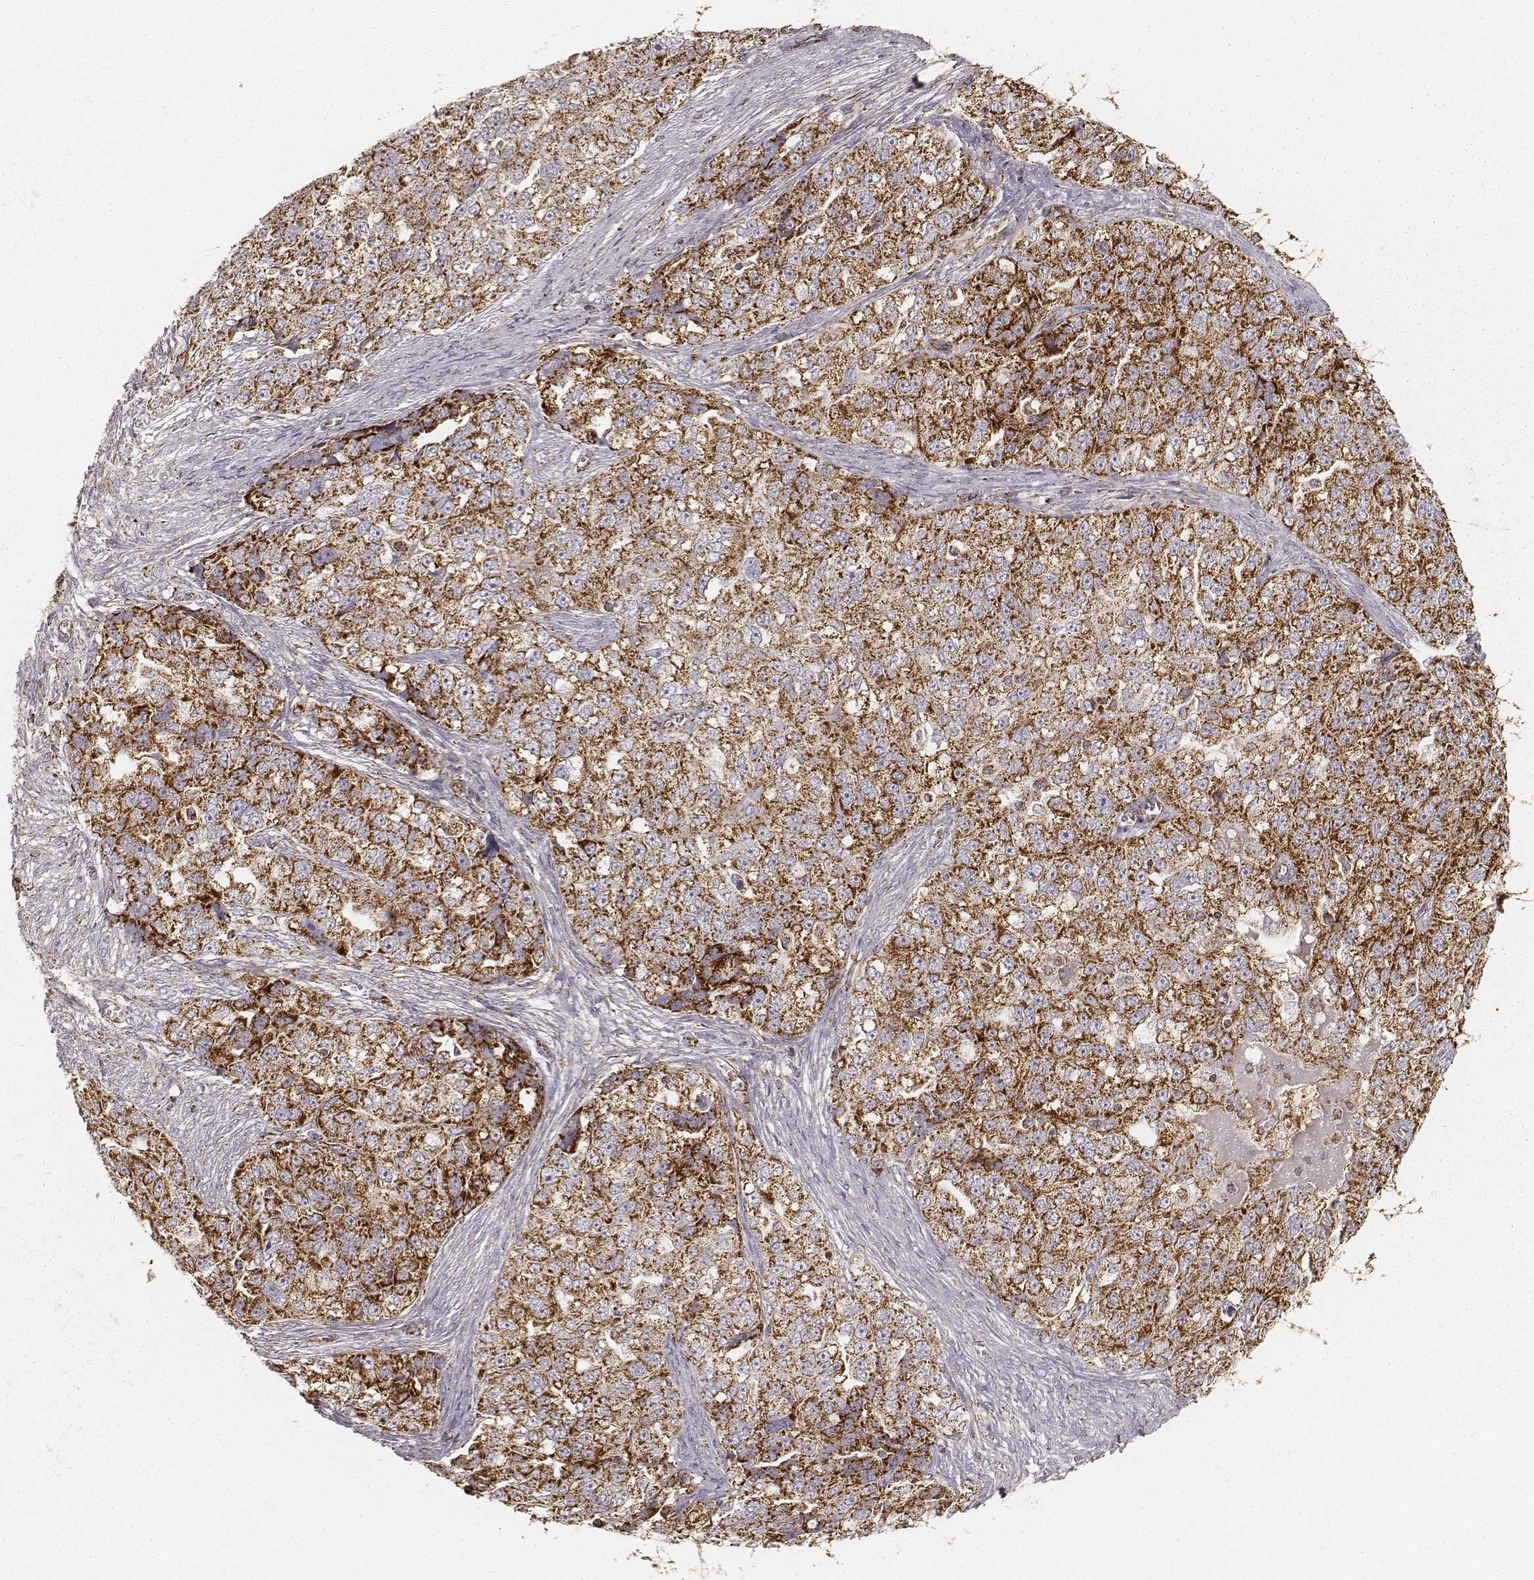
{"staining": {"intensity": "strong", "quantity": ">75%", "location": "cytoplasmic/membranous"}, "tissue": "ovarian cancer", "cell_type": "Tumor cells", "image_type": "cancer", "snomed": [{"axis": "morphology", "description": "Cystadenocarcinoma, serous, NOS"}, {"axis": "topography", "description": "Ovary"}], "caption": "This is an image of immunohistochemistry (IHC) staining of serous cystadenocarcinoma (ovarian), which shows strong positivity in the cytoplasmic/membranous of tumor cells.", "gene": "CS", "patient": {"sex": "female", "age": 51}}